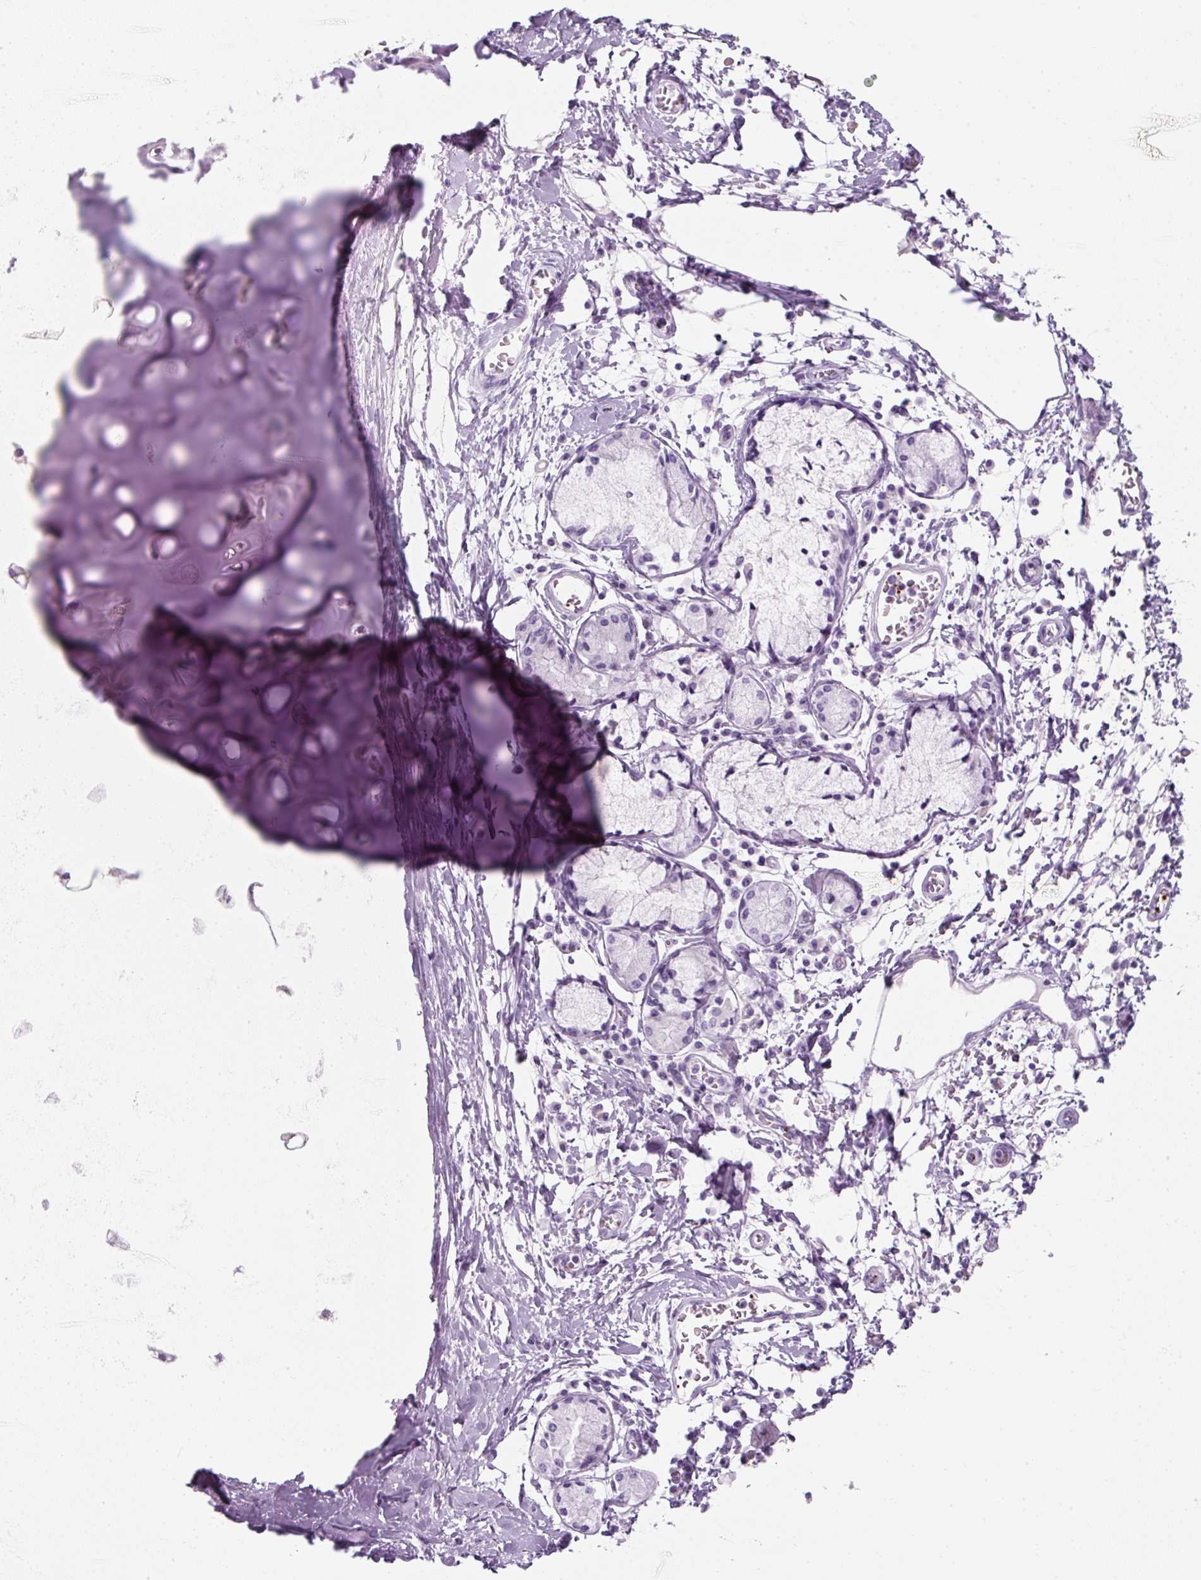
{"staining": {"intensity": "negative", "quantity": "none", "location": "none"}, "tissue": "soft tissue", "cell_type": "Chondrocytes", "image_type": "normal", "snomed": [{"axis": "morphology", "description": "Normal tissue, NOS"}, {"axis": "morphology", "description": "Degeneration, NOS"}, {"axis": "topography", "description": "Cartilage tissue"}, {"axis": "topography", "description": "Lung"}], "caption": "High magnification brightfield microscopy of normal soft tissue stained with DAB (3,3'-diaminobenzidine) (brown) and counterstained with hematoxylin (blue): chondrocytes show no significant positivity. (DAB immunohistochemistry with hematoxylin counter stain).", "gene": "ENSG00000288796", "patient": {"sex": "female", "age": 61}}